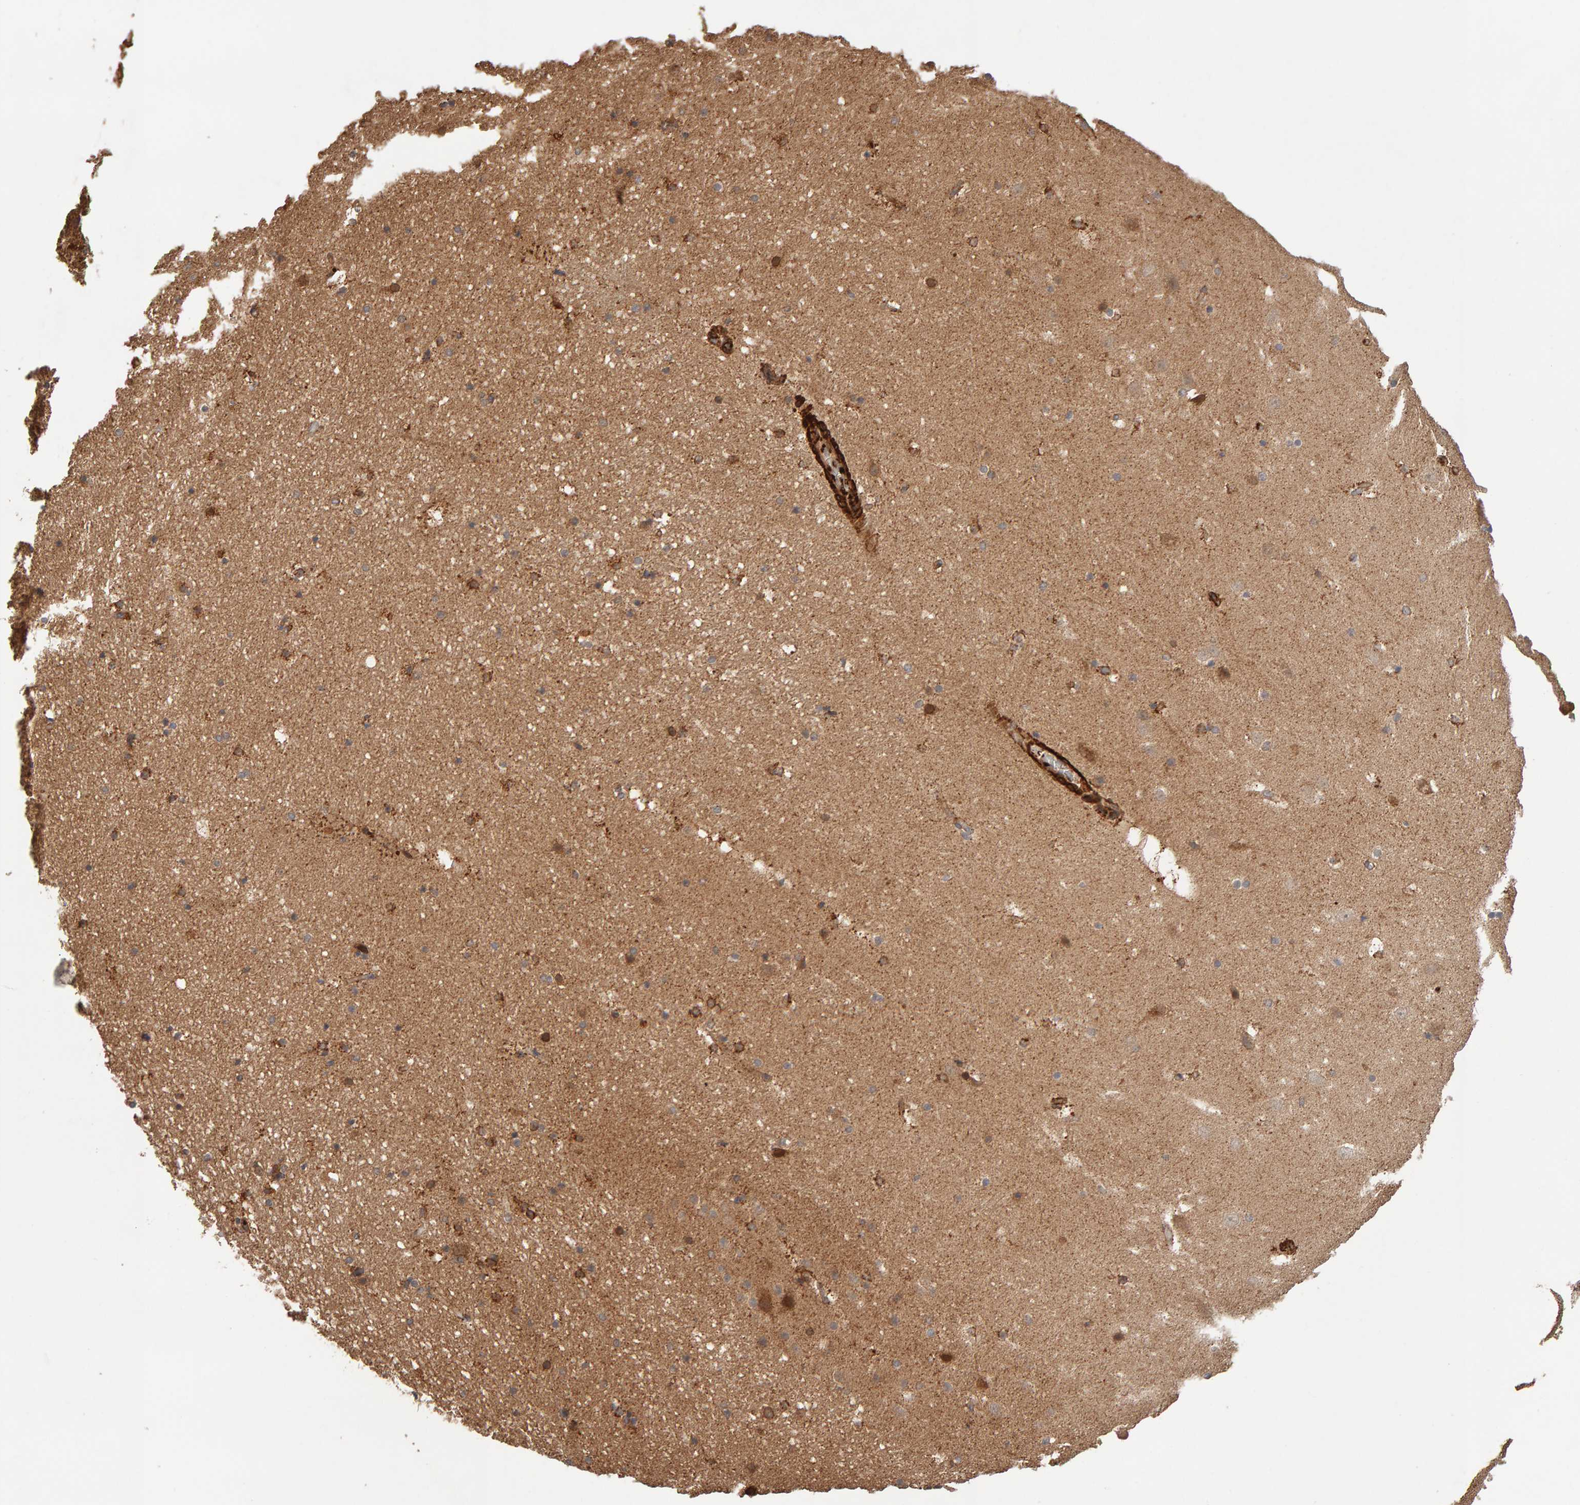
{"staining": {"intensity": "moderate", "quantity": "25%-75%", "location": "cytoplasmic/membranous"}, "tissue": "hippocampus", "cell_type": "Glial cells", "image_type": "normal", "snomed": [{"axis": "morphology", "description": "Normal tissue, NOS"}, {"axis": "topography", "description": "Hippocampus"}], "caption": "Moderate cytoplasmic/membranous protein expression is present in about 25%-75% of glial cells in hippocampus. (DAB IHC with brightfield microscopy, high magnification).", "gene": "SYNRG", "patient": {"sex": "male", "age": 45}}